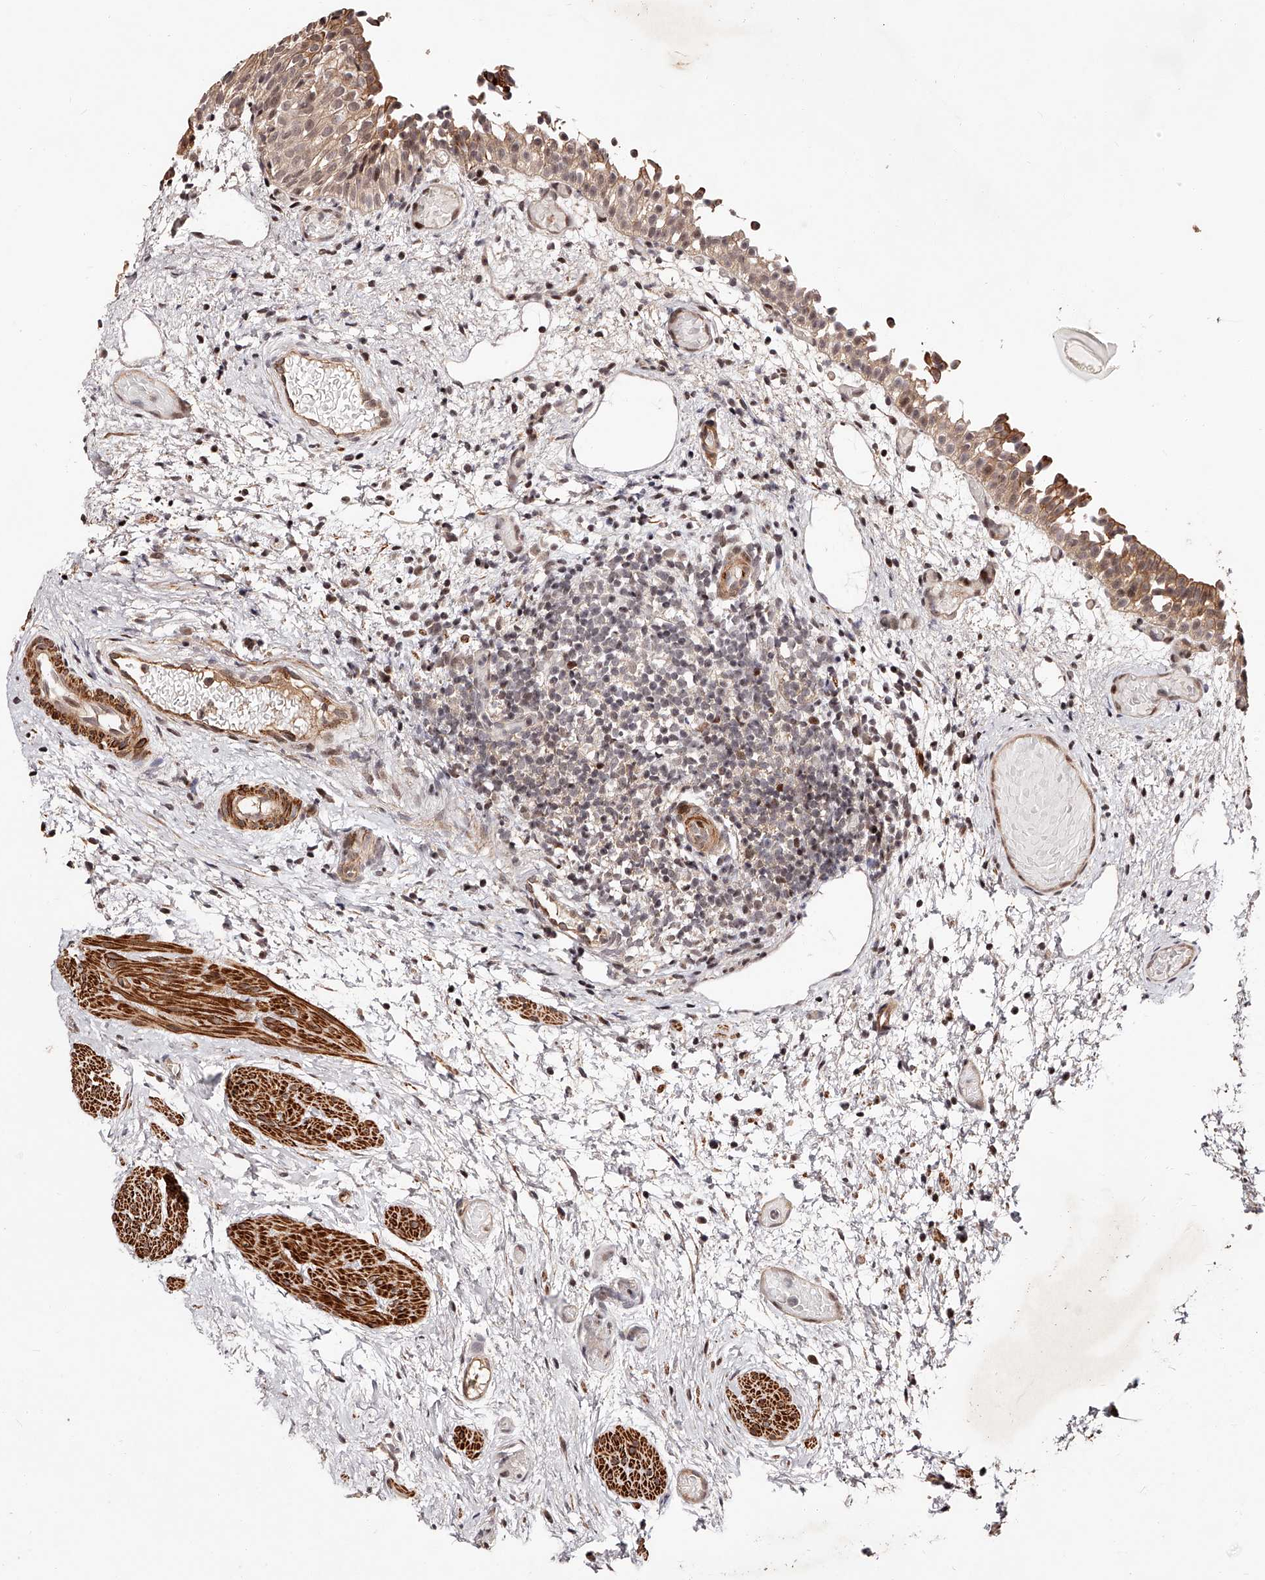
{"staining": {"intensity": "moderate", "quantity": ">75%", "location": "cytoplasmic/membranous"}, "tissue": "urinary bladder", "cell_type": "Urothelial cells", "image_type": "normal", "snomed": [{"axis": "morphology", "description": "Normal tissue, NOS"}, {"axis": "topography", "description": "Urinary bladder"}], "caption": "Immunohistochemical staining of unremarkable human urinary bladder exhibits >75% levels of moderate cytoplasmic/membranous protein positivity in about >75% of urothelial cells. (brown staining indicates protein expression, while blue staining denotes nuclei).", "gene": "CUL7", "patient": {"sex": "male", "age": 1}}